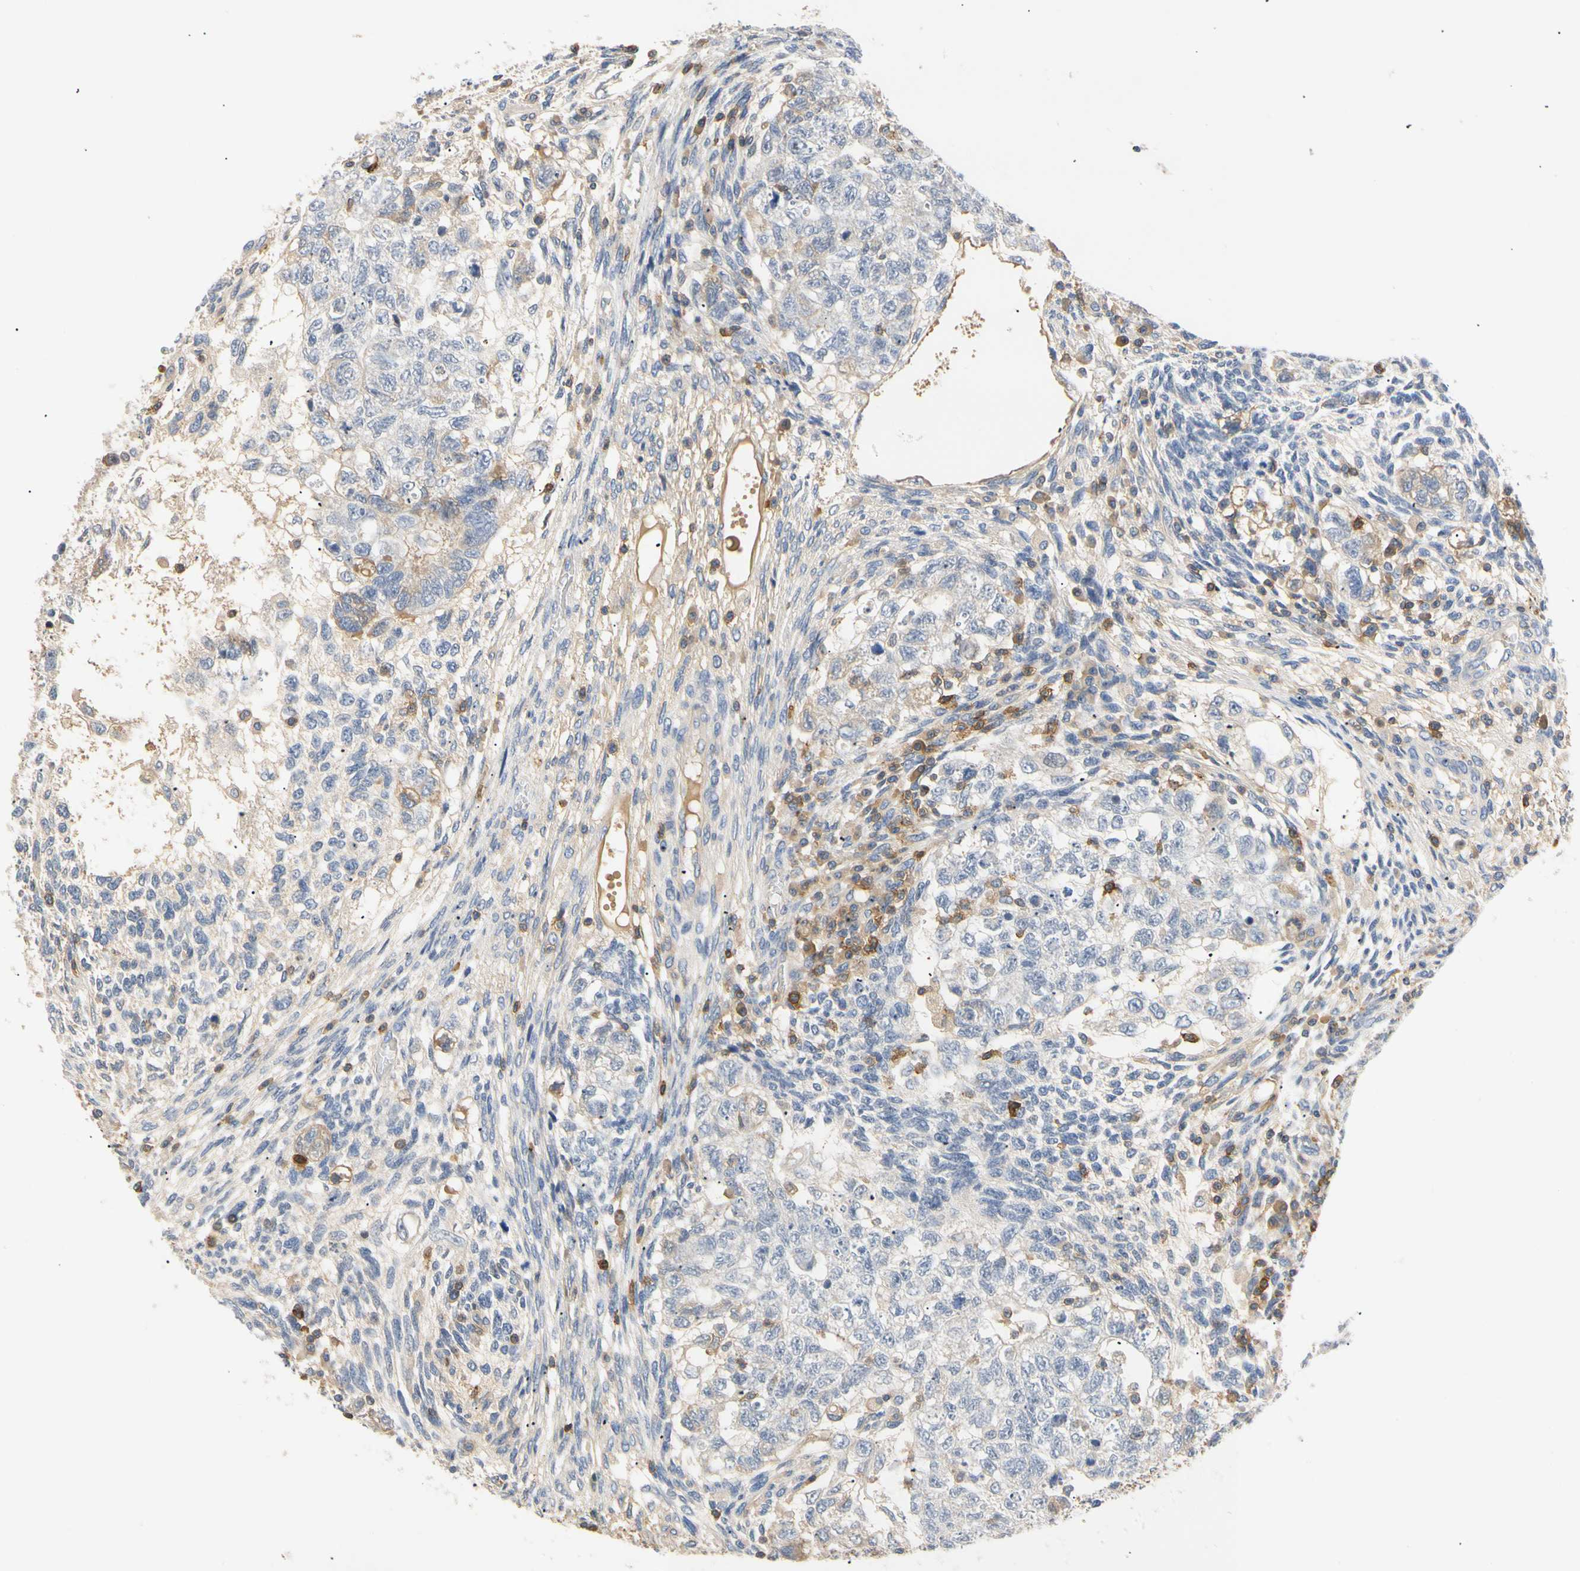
{"staining": {"intensity": "negative", "quantity": "none", "location": "none"}, "tissue": "testis cancer", "cell_type": "Tumor cells", "image_type": "cancer", "snomed": [{"axis": "morphology", "description": "Normal tissue, NOS"}, {"axis": "morphology", "description": "Carcinoma, Embryonal, NOS"}, {"axis": "topography", "description": "Testis"}], "caption": "The photomicrograph reveals no significant expression in tumor cells of embryonal carcinoma (testis). (DAB (3,3'-diaminobenzidine) immunohistochemistry with hematoxylin counter stain).", "gene": "TNFRSF18", "patient": {"sex": "male", "age": 36}}